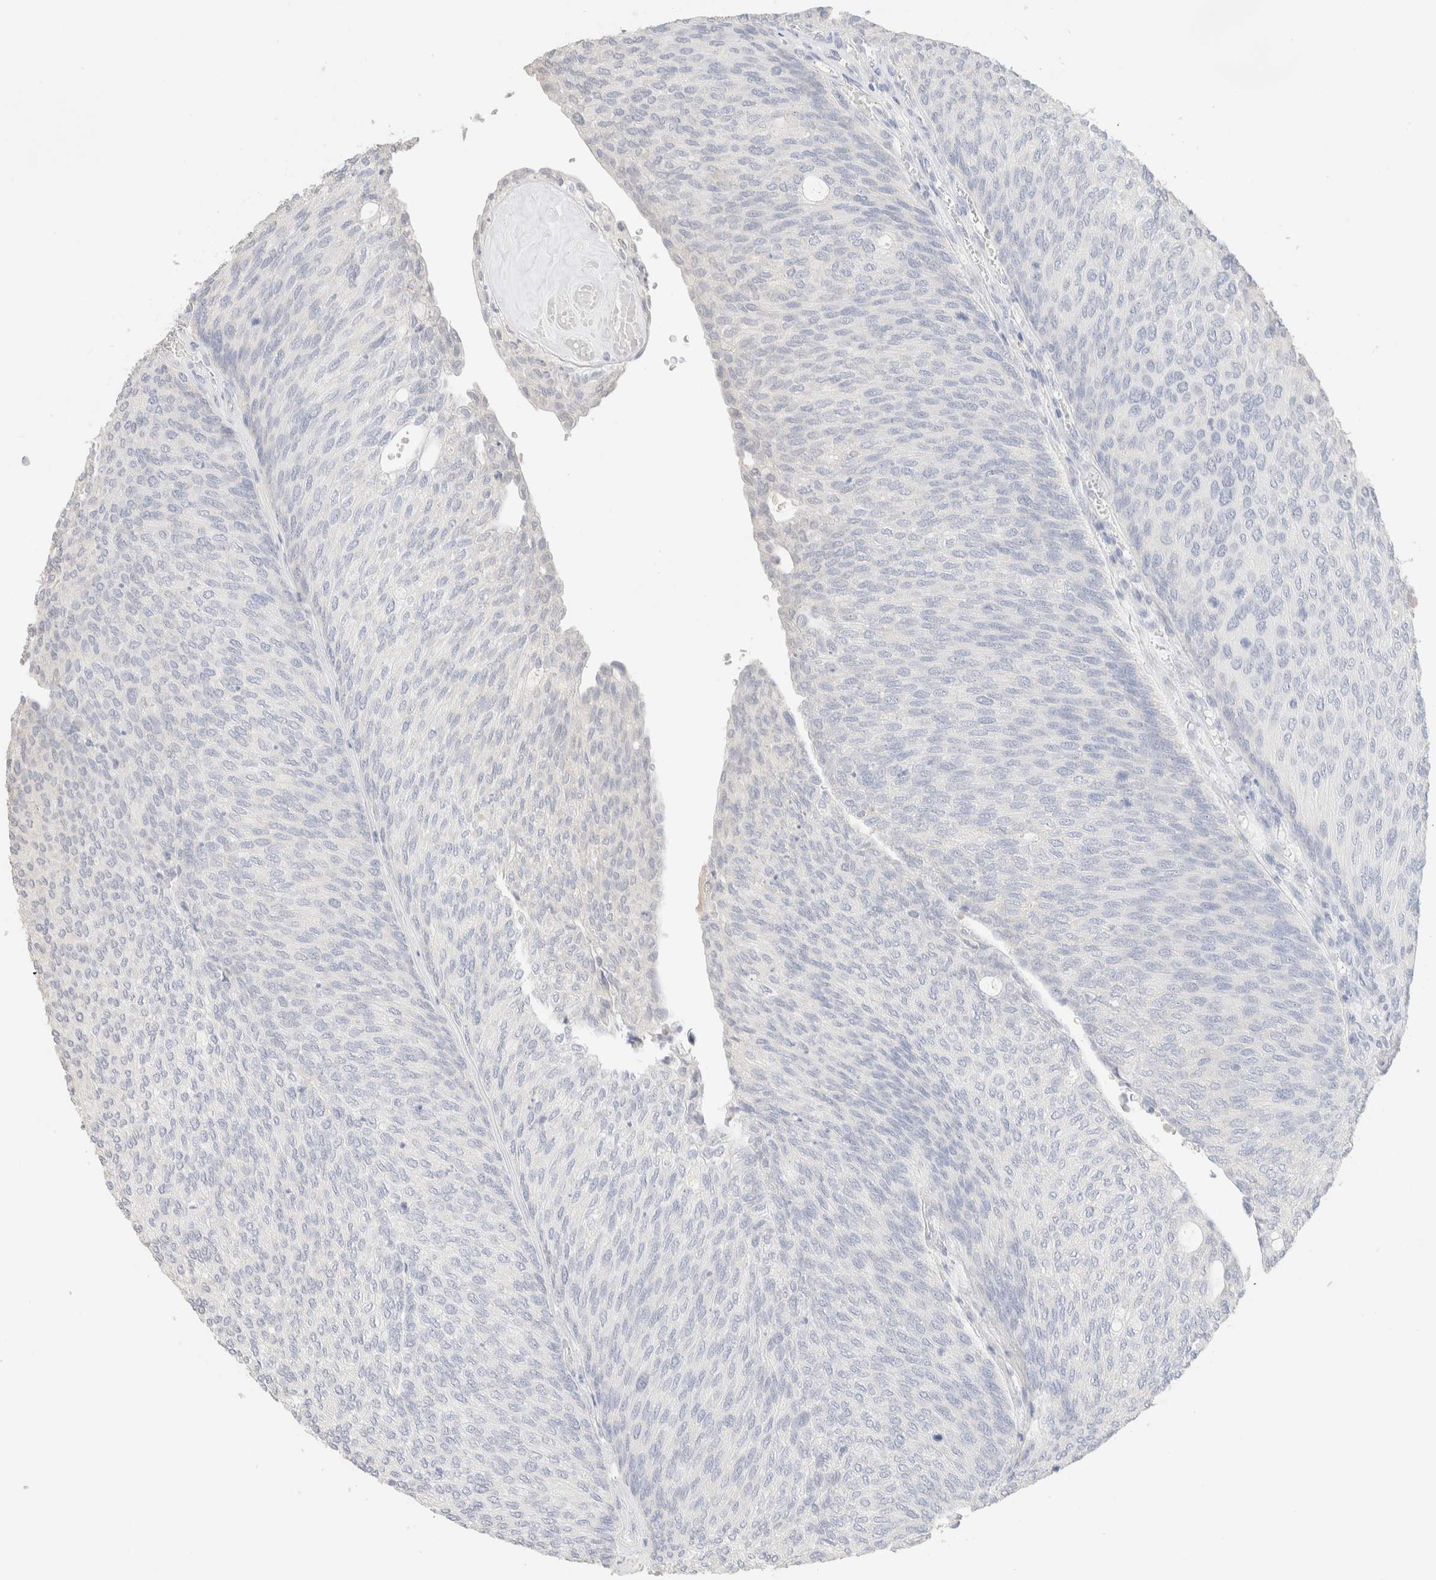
{"staining": {"intensity": "negative", "quantity": "none", "location": "none"}, "tissue": "urothelial cancer", "cell_type": "Tumor cells", "image_type": "cancer", "snomed": [{"axis": "morphology", "description": "Urothelial carcinoma, Low grade"}, {"axis": "topography", "description": "Urinary bladder"}], "caption": "The micrograph displays no significant expression in tumor cells of low-grade urothelial carcinoma. (Immunohistochemistry, brightfield microscopy, high magnification).", "gene": "RIDA", "patient": {"sex": "female", "age": 79}}